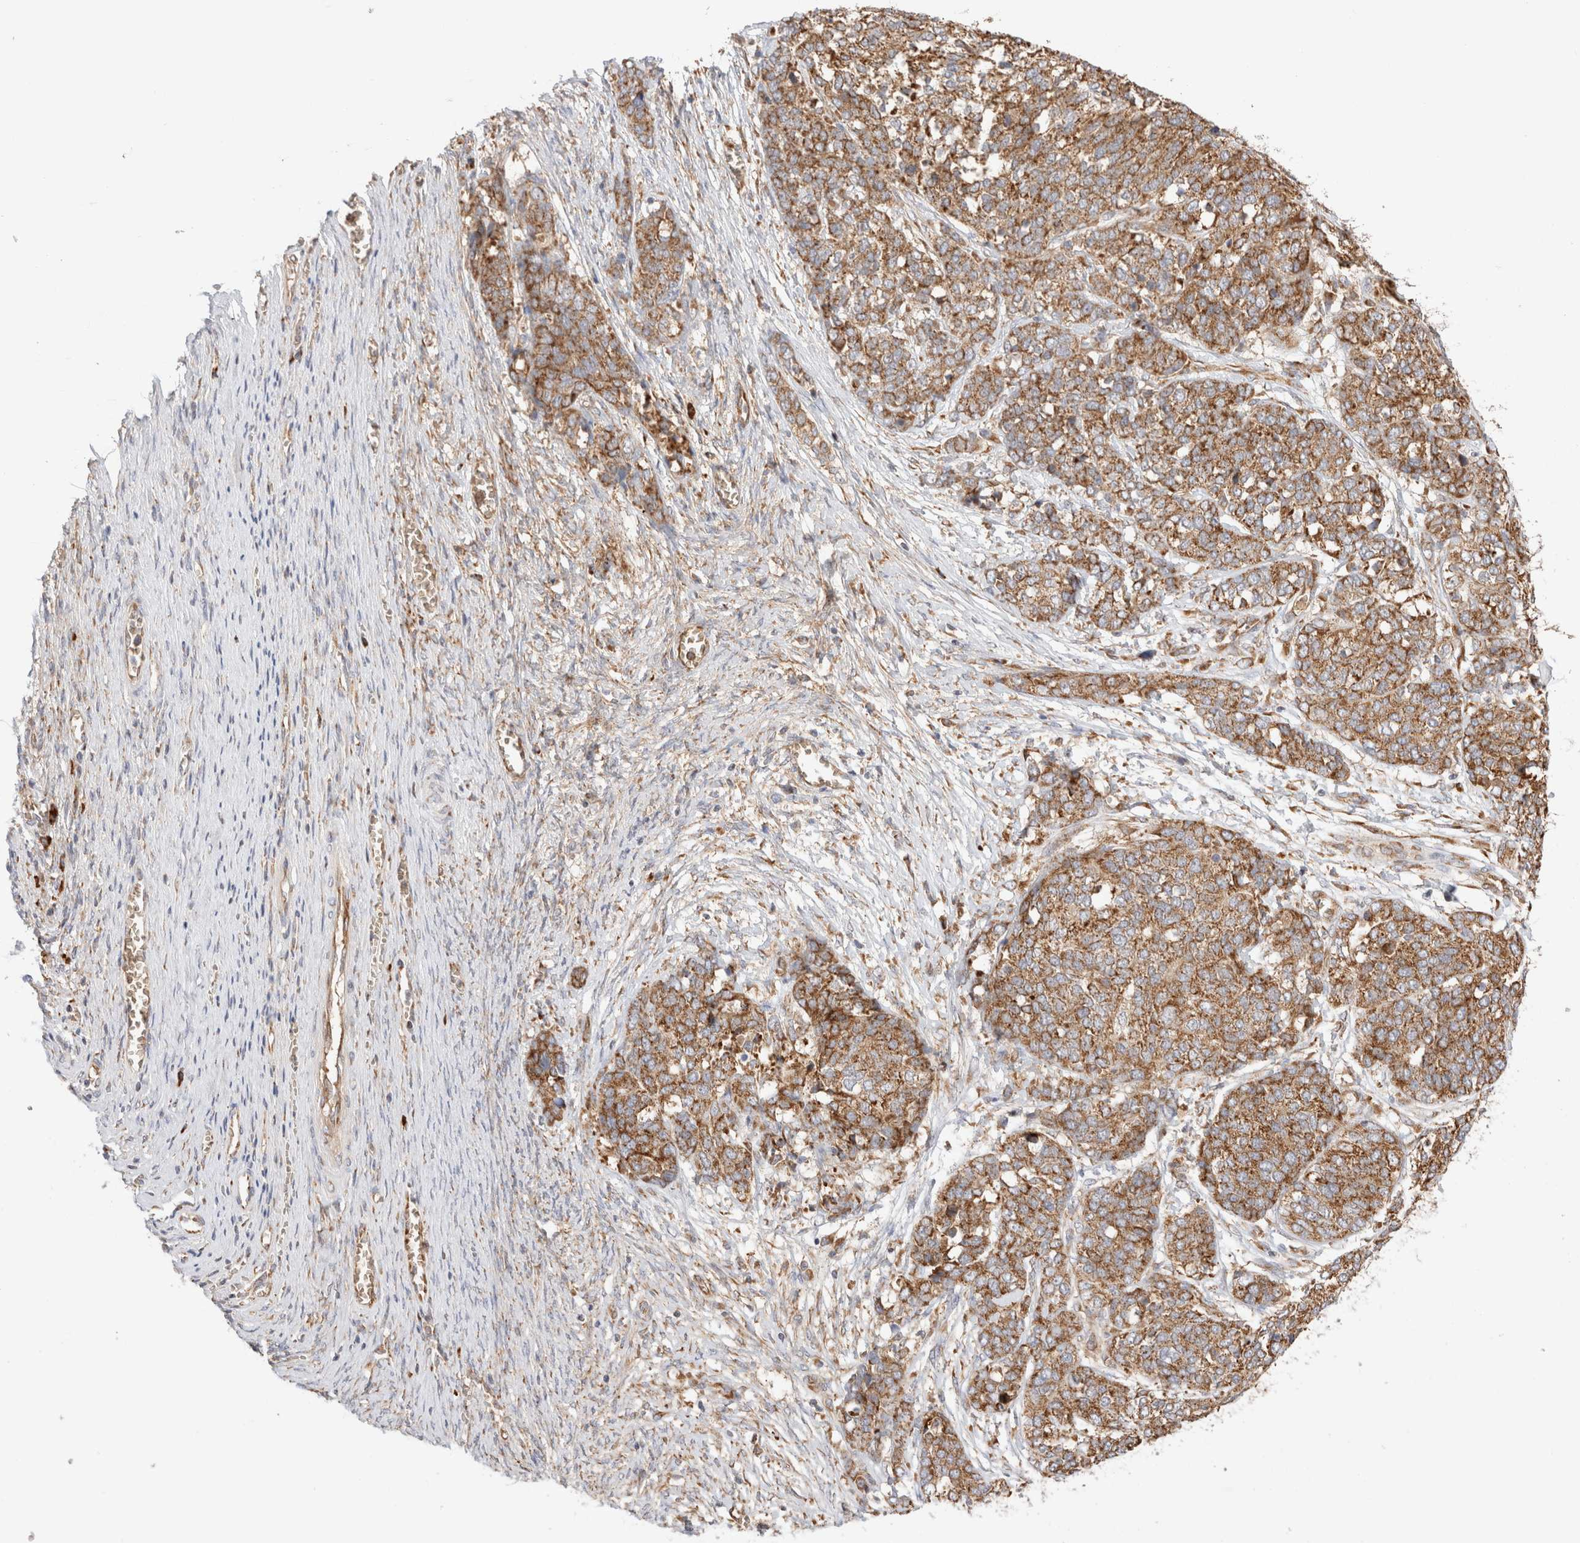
{"staining": {"intensity": "moderate", "quantity": ">75%", "location": "cytoplasmic/membranous"}, "tissue": "ovarian cancer", "cell_type": "Tumor cells", "image_type": "cancer", "snomed": [{"axis": "morphology", "description": "Cystadenocarcinoma, serous, NOS"}, {"axis": "topography", "description": "Ovary"}], "caption": "Immunohistochemistry (IHC) staining of ovarian serous cystadenocarcinoma, which demonstrates medium levels of moderate cytoplasmic/membranous staining in about >75% of tumor cells indicating moderate cytoplasmic/membranous protein expression. The staining was performed using DAB (3,3'-diaminobenzidine) (brown) for protein detection and nuclei were counterstained in hematoxylin (blue).", "gene": "UTS2B", "patient": {"sex": "female", "age": 44}}